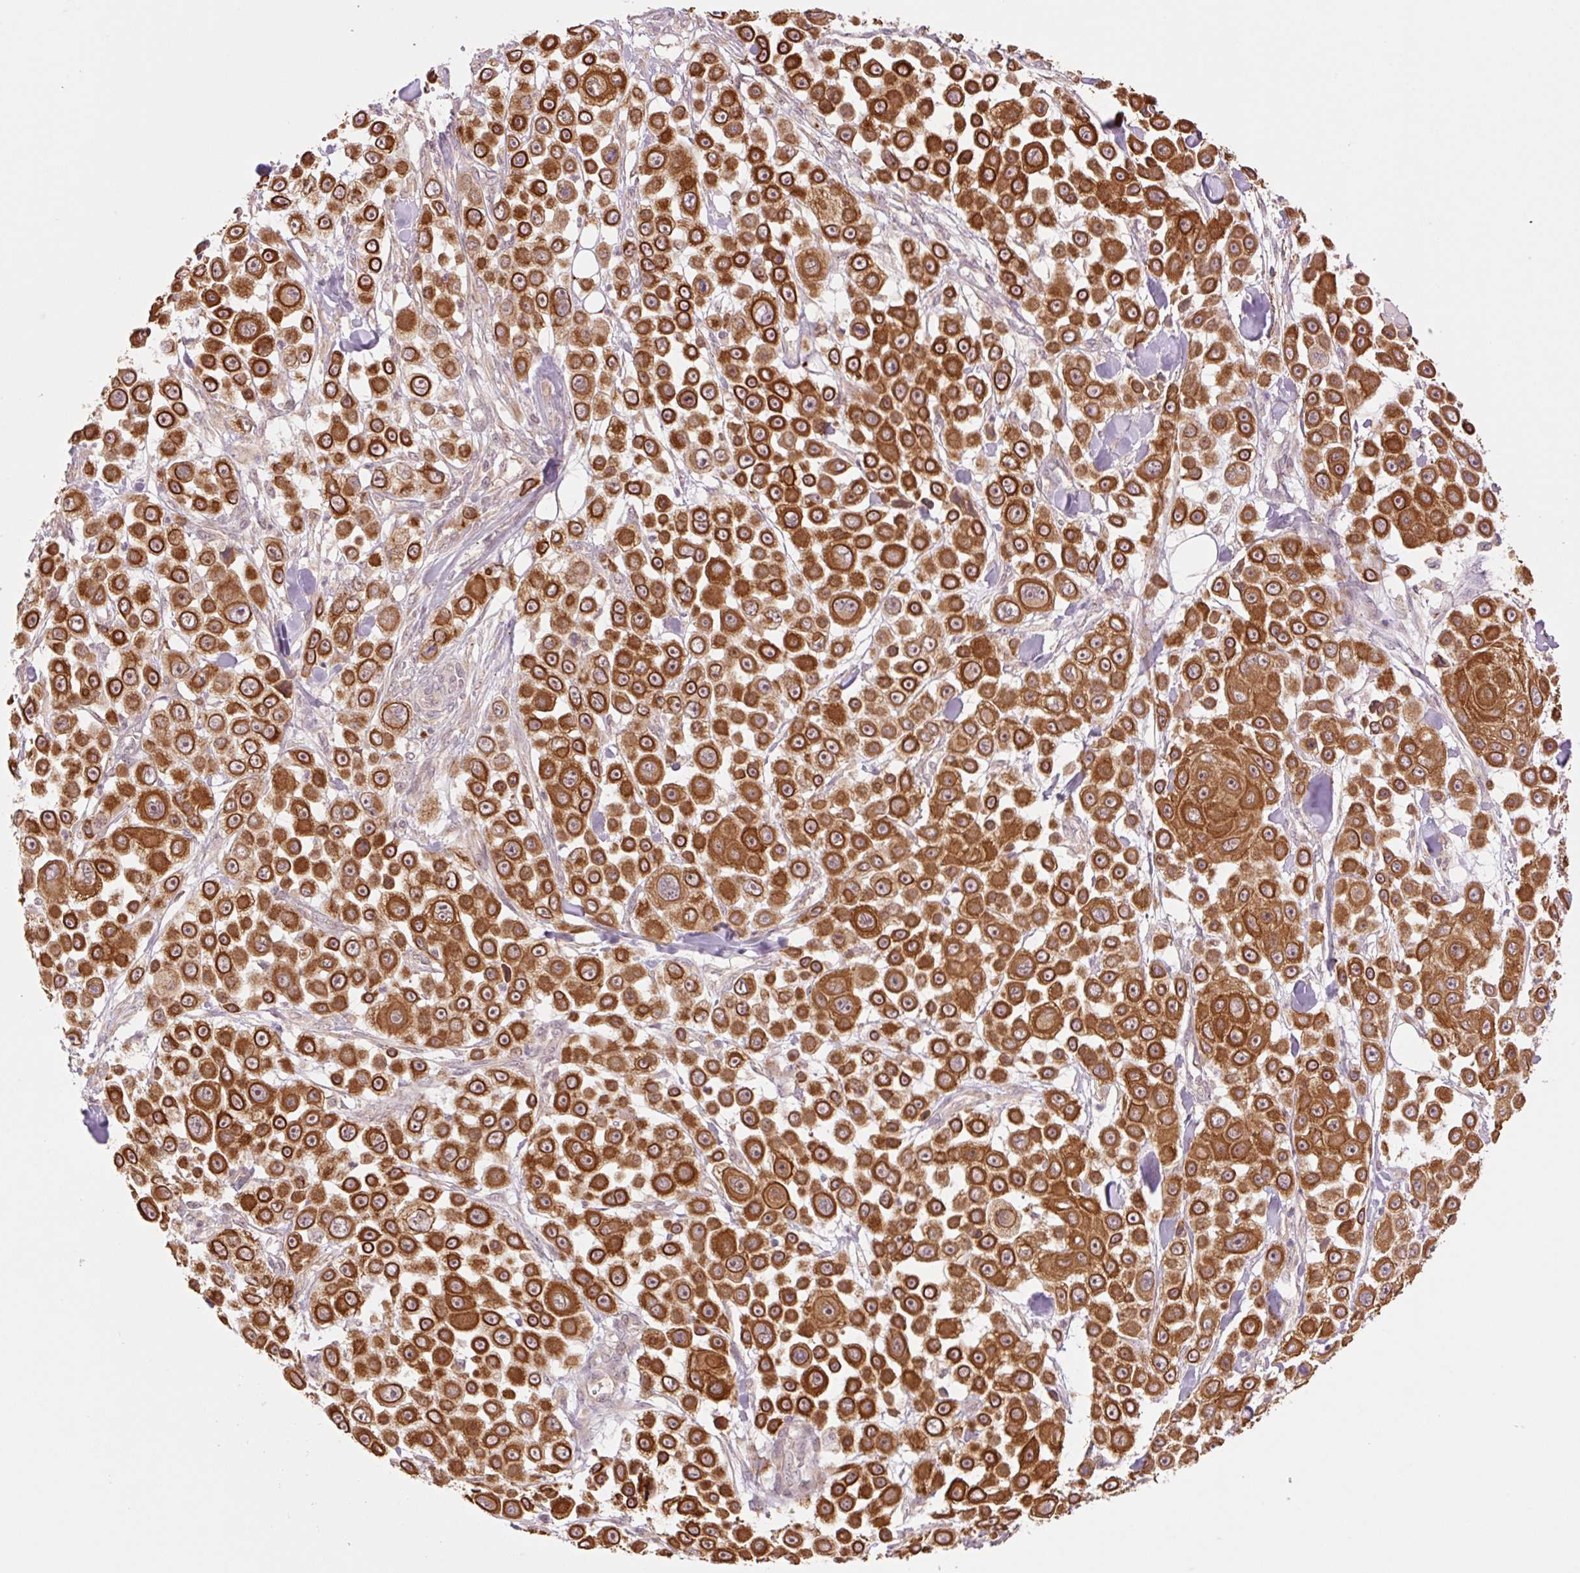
{"staining": {"intensity": "strong", "quantity": ">75%", "location": "cytoplasmic/membranous"}, "tissue": "skin cancer", "cell_type": "Tumor cells", "image_type": "cancer", "snomed": [{"axis": "morphology", "description": "Squamous cell carcinoma, NOS"}, {"axis": "topography", "description": "Skin"}], "caption": "Protein expression analysis of skin cancer shows strong cytoplasmic/membranous staining in about >75% of tumor cells. Using DAB (brown) and hematoxylin (blue) stains, captured at high magnification using brightfield microscopy.", "gene": "YJU2B", "patient": {"sex": "male", "age": 67}}